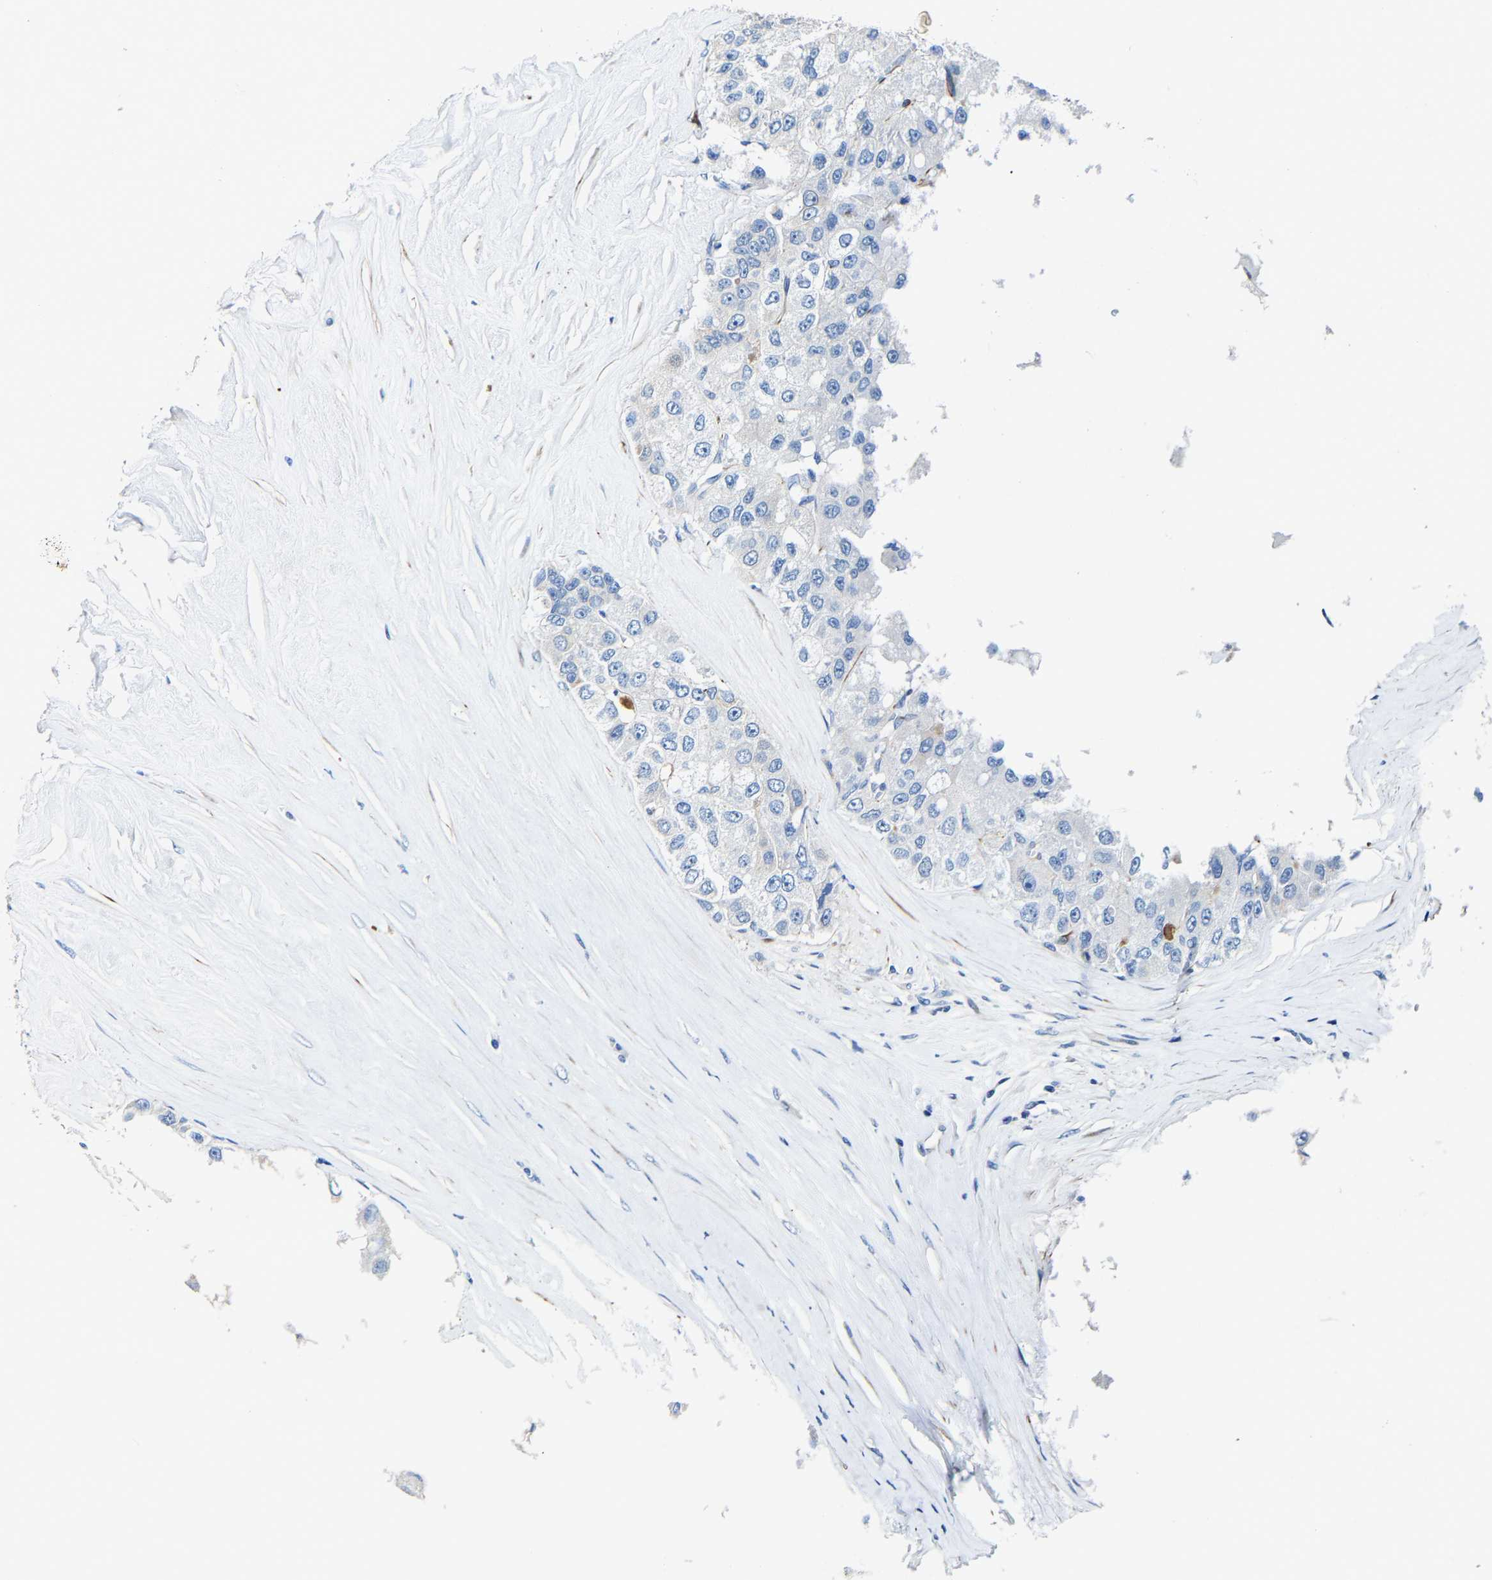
{"staining": {"intensity": "negative", "quantity": "none", "location": "none"}, "tissue": "liver cancer", "cell_type": "Tumor cells", "image_type": "cancer", "snomed": [{"axis": "morphology", "description": "Carcinoma, Hepatocellular, NOS"}, {"axis": "topography", "description": "Liver"}], "caption": "Image shows no protein staining in tumor cells of liver cancer (hepatocellular carcinoma) tissue. (Immunohistochemistry, brightfield microscopy, high magnification).", "gene": "MMEL1", "patient": {"sex": "male", "age": 80}}